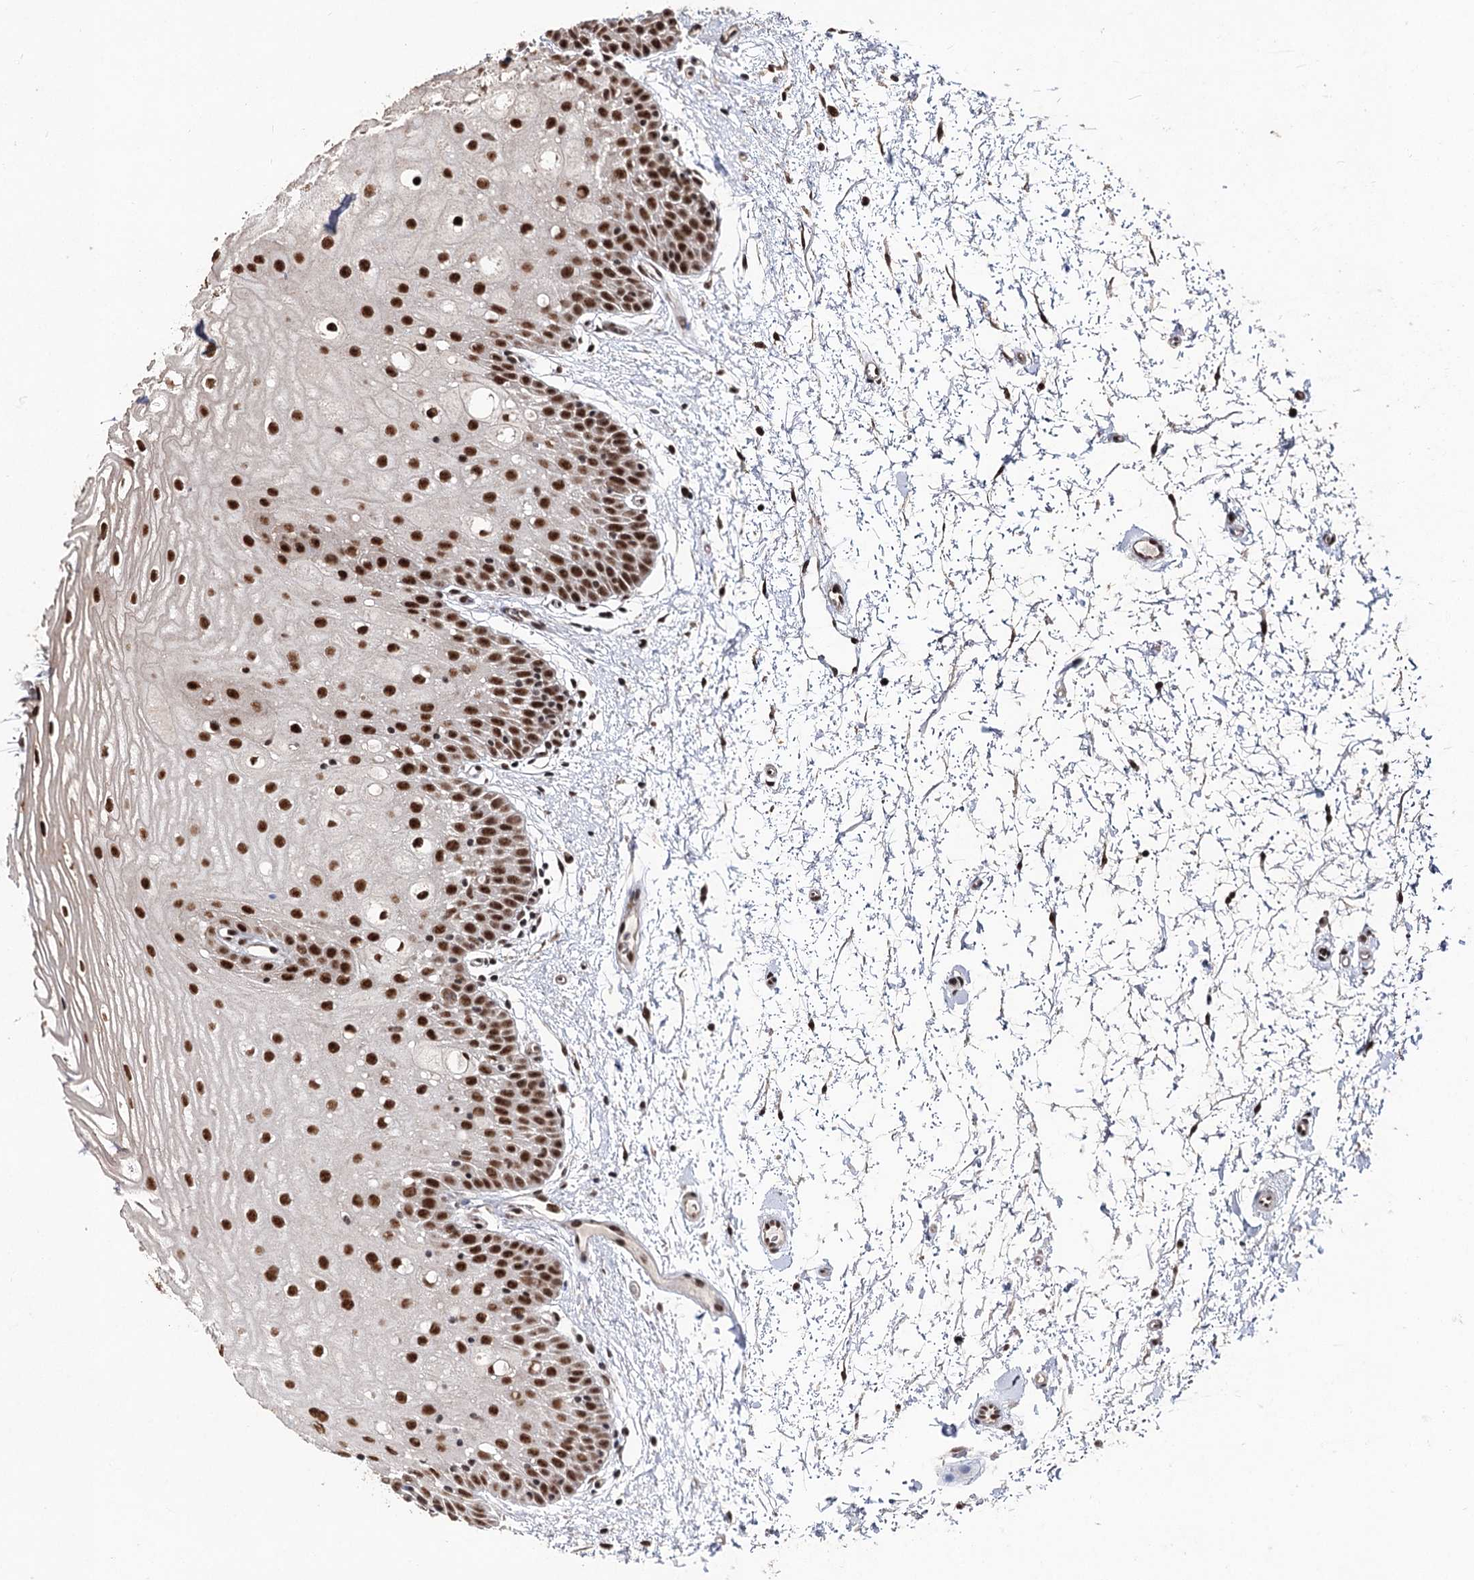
{"staining": {"intensity": "strong", "quantity": ">75%", "location": "nuclear"}, "tissue": "oral mucosa", "cell_type": "Squamous epithelial cells", "image_type": "normal", "snomed": [{"axis": "morphology", "description": "Normal tissue, NOS"}, {"axis": "topography", "description": "Oral tissue"}, {"axis": "topography", "description": "Tounge, NOS"}], "caption": "Immunohistochemical staining of normal human oral mucosa shows strong nuclear protein positivity in approximately >75% of squamous epithelial cells.", "gene": "U2SURP", "patient": {"sex": "female", "age": 73}}